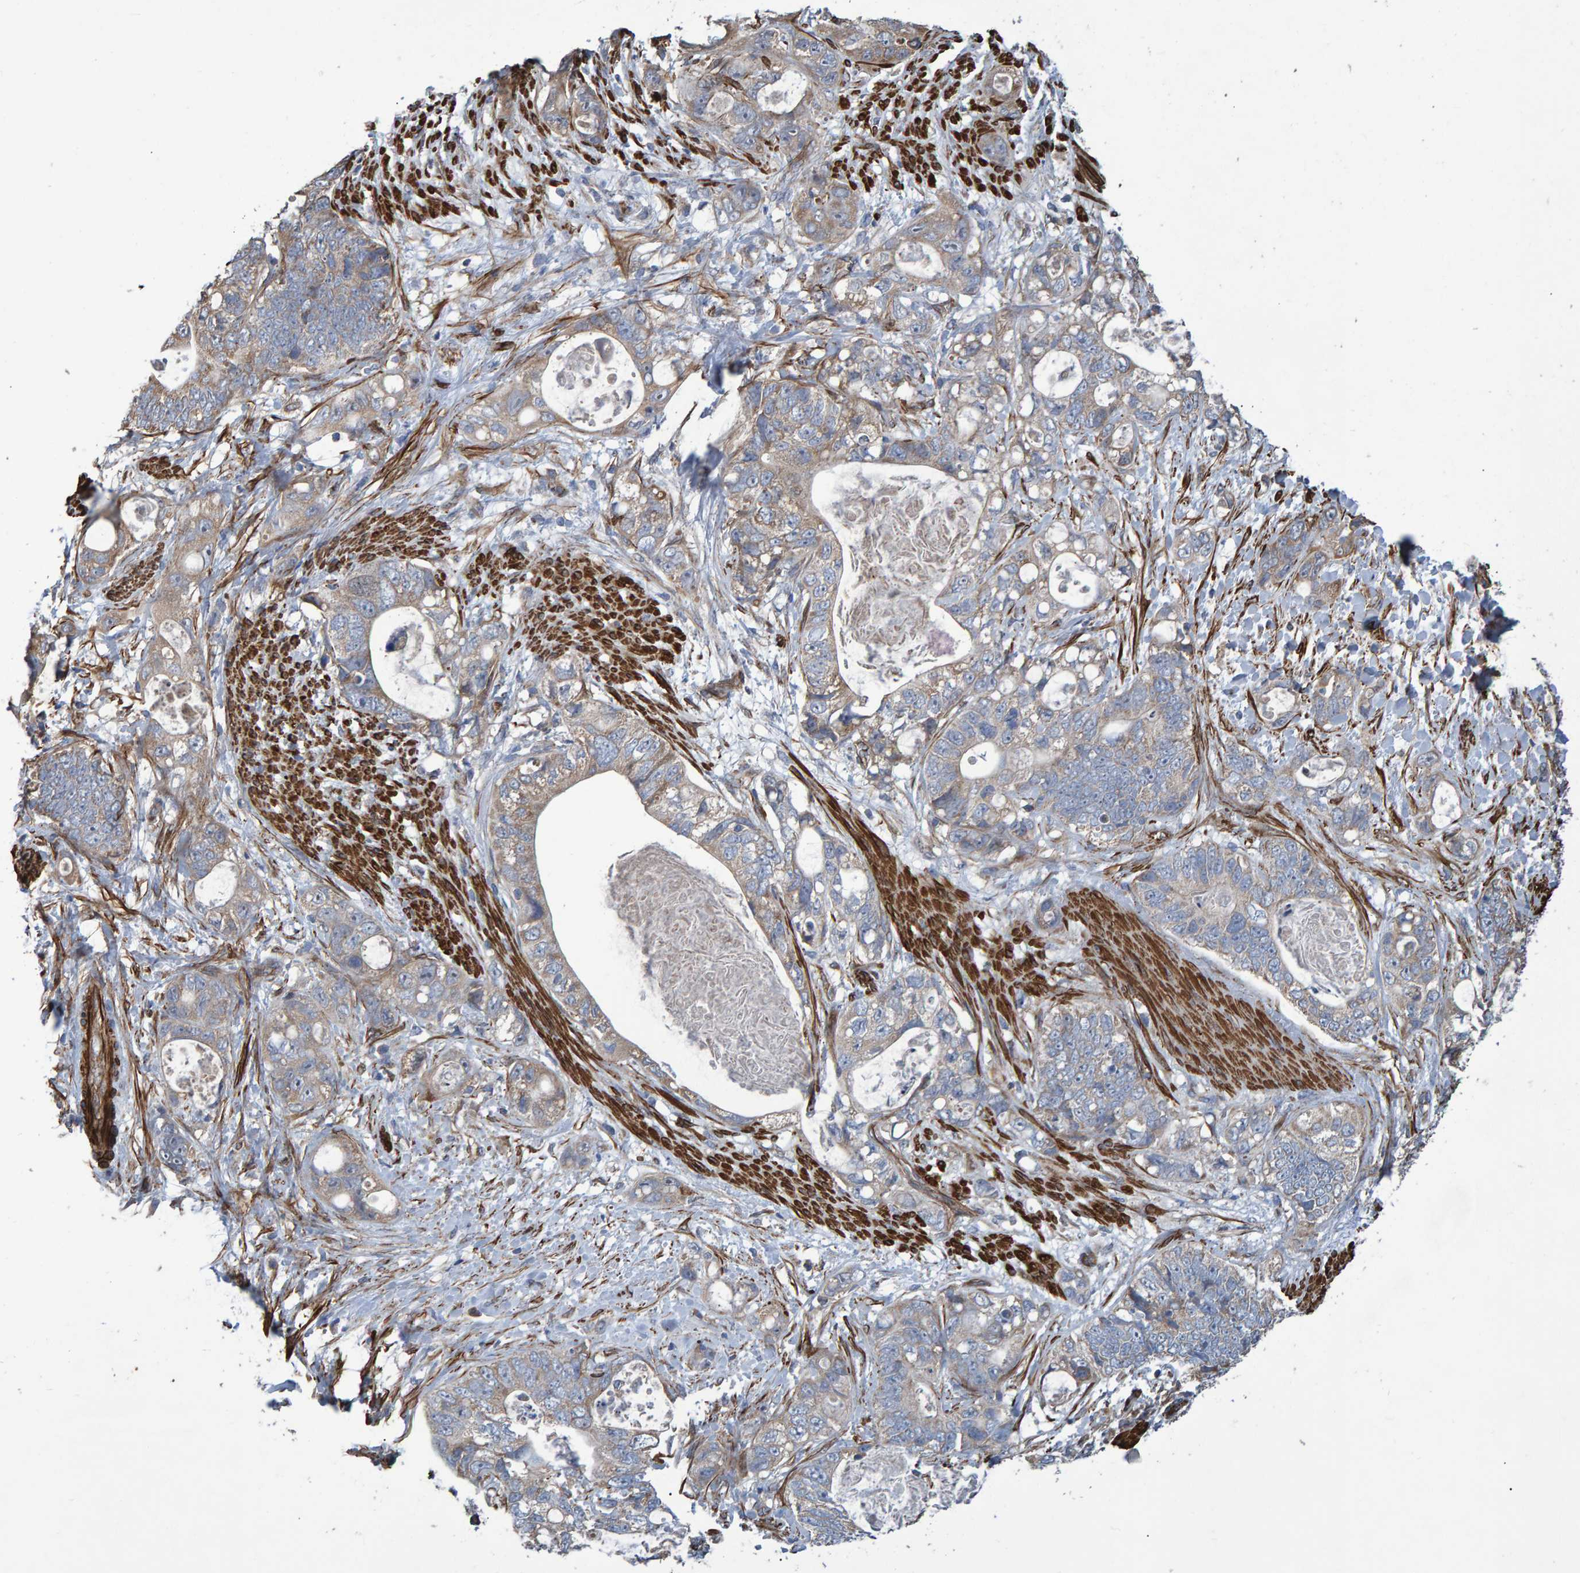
{"staining": {"intensity": "weak", "quantity": "<25%", "location": "cytoplasmic/membranous"}, "tissue": "stomach cancer", "cell_type": "Tumor cells", "image_type": "cancer", "snomed": [{"axis": "morphology", "description": "Normal tissue, NOS"}, {"axis": "morphology", "description": "Adenocarcinoma, NOS"}, {"axis": "topography", "description": "Stomach"}], "caption": "There is no significant positivity in tumor cells of stomach cancer (adenocarcinoma).", "gene": "SLIT2", "patient": {"sex": "female", "age": 89}}